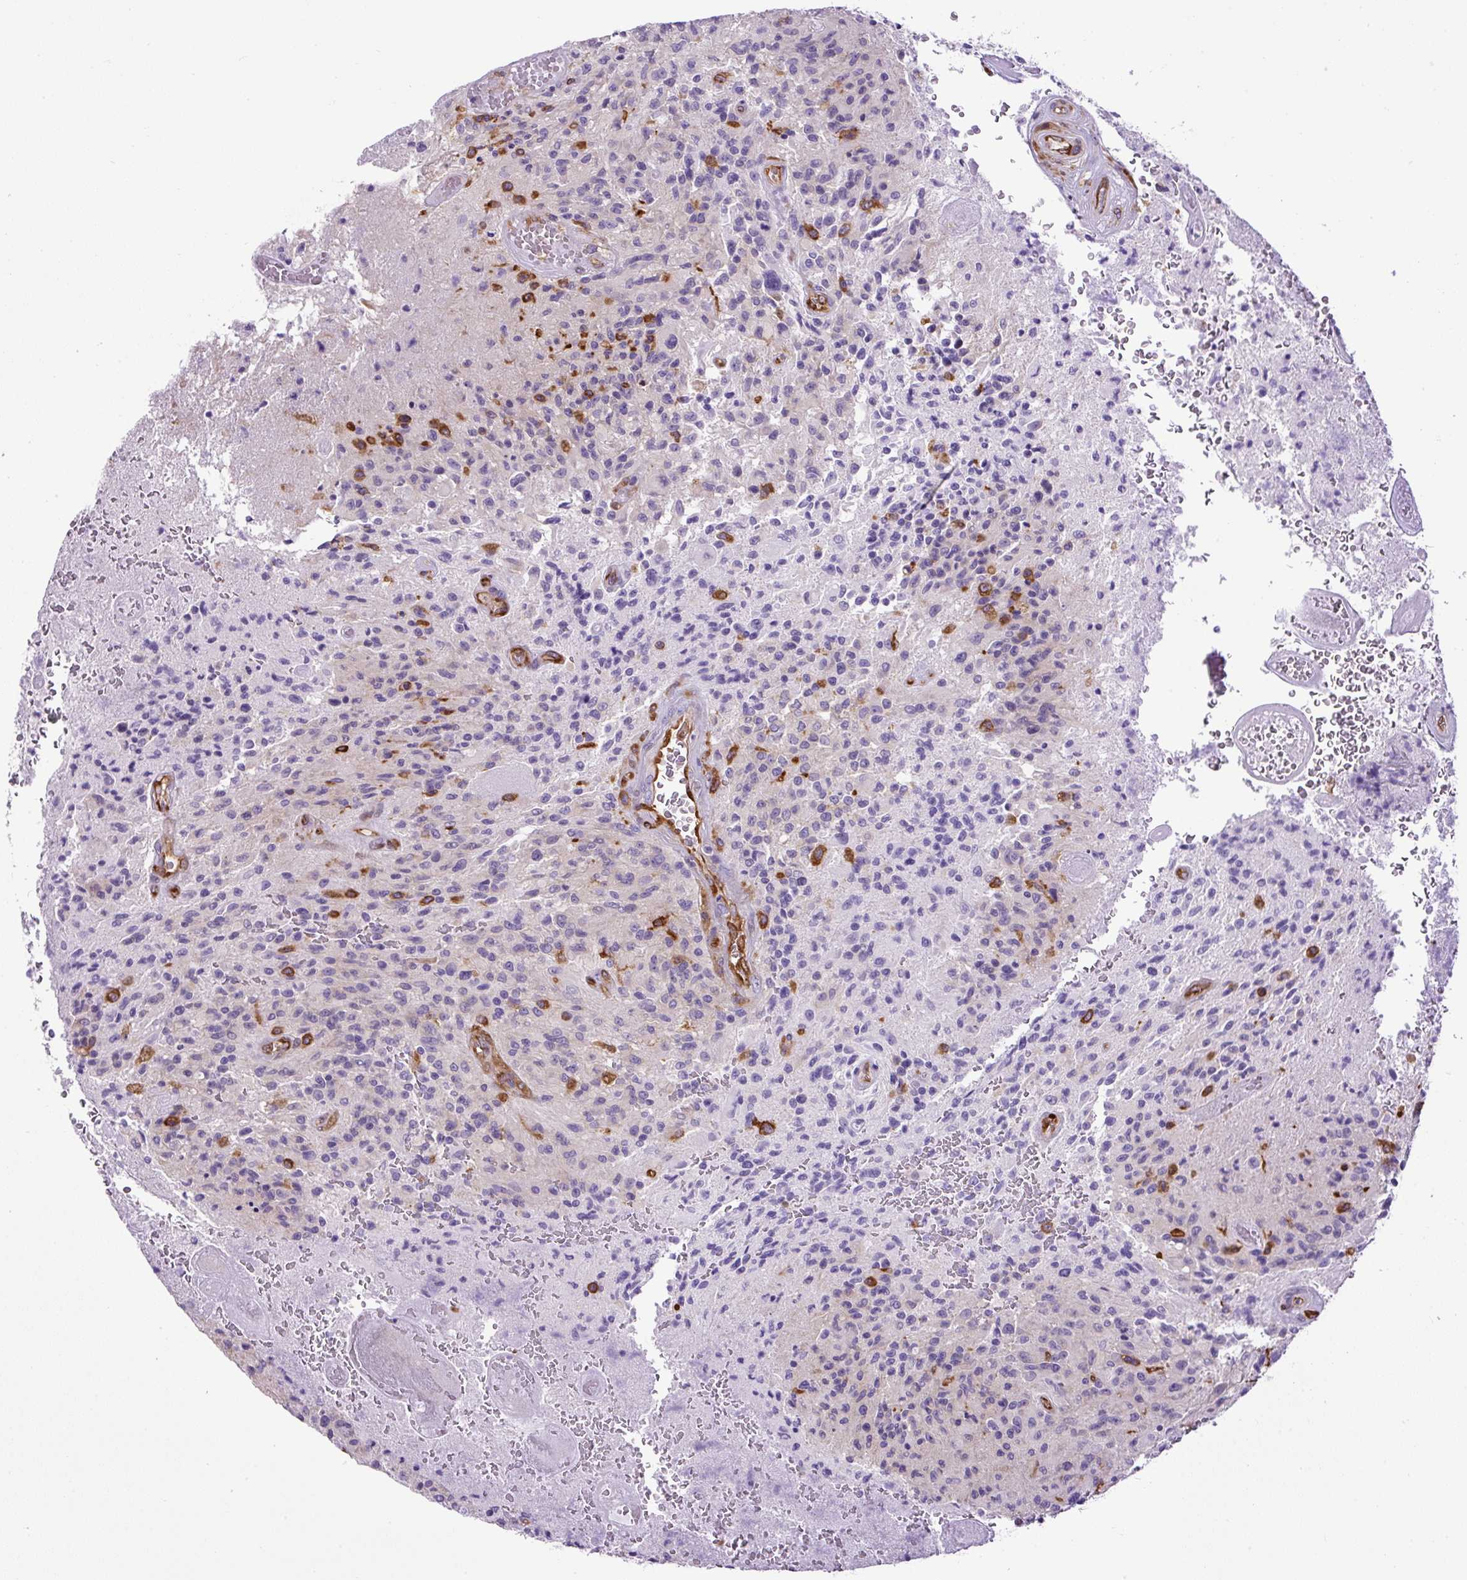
{"staining": {"intensity": "negative", "quantity": "none", "location": "none"}, "tissue": "glioma", "cell_type": "Tumor cells", "image_type": "cancer", "snomed": [{"axis": "morphology", "description": "Normal tissue, NOS"}, {"axis": "morphology", "description": "Glioma, malignant, High grade"}, {"axis": "topography", "description": "Cerebral cortex"}], "caption": "Malignant glioma (high-grade) stained for a protein using immunohistochemistry displays no positivity tumor cells.", "gene": "MAP1S", "patient": {"sex": "male", "age": 56}}